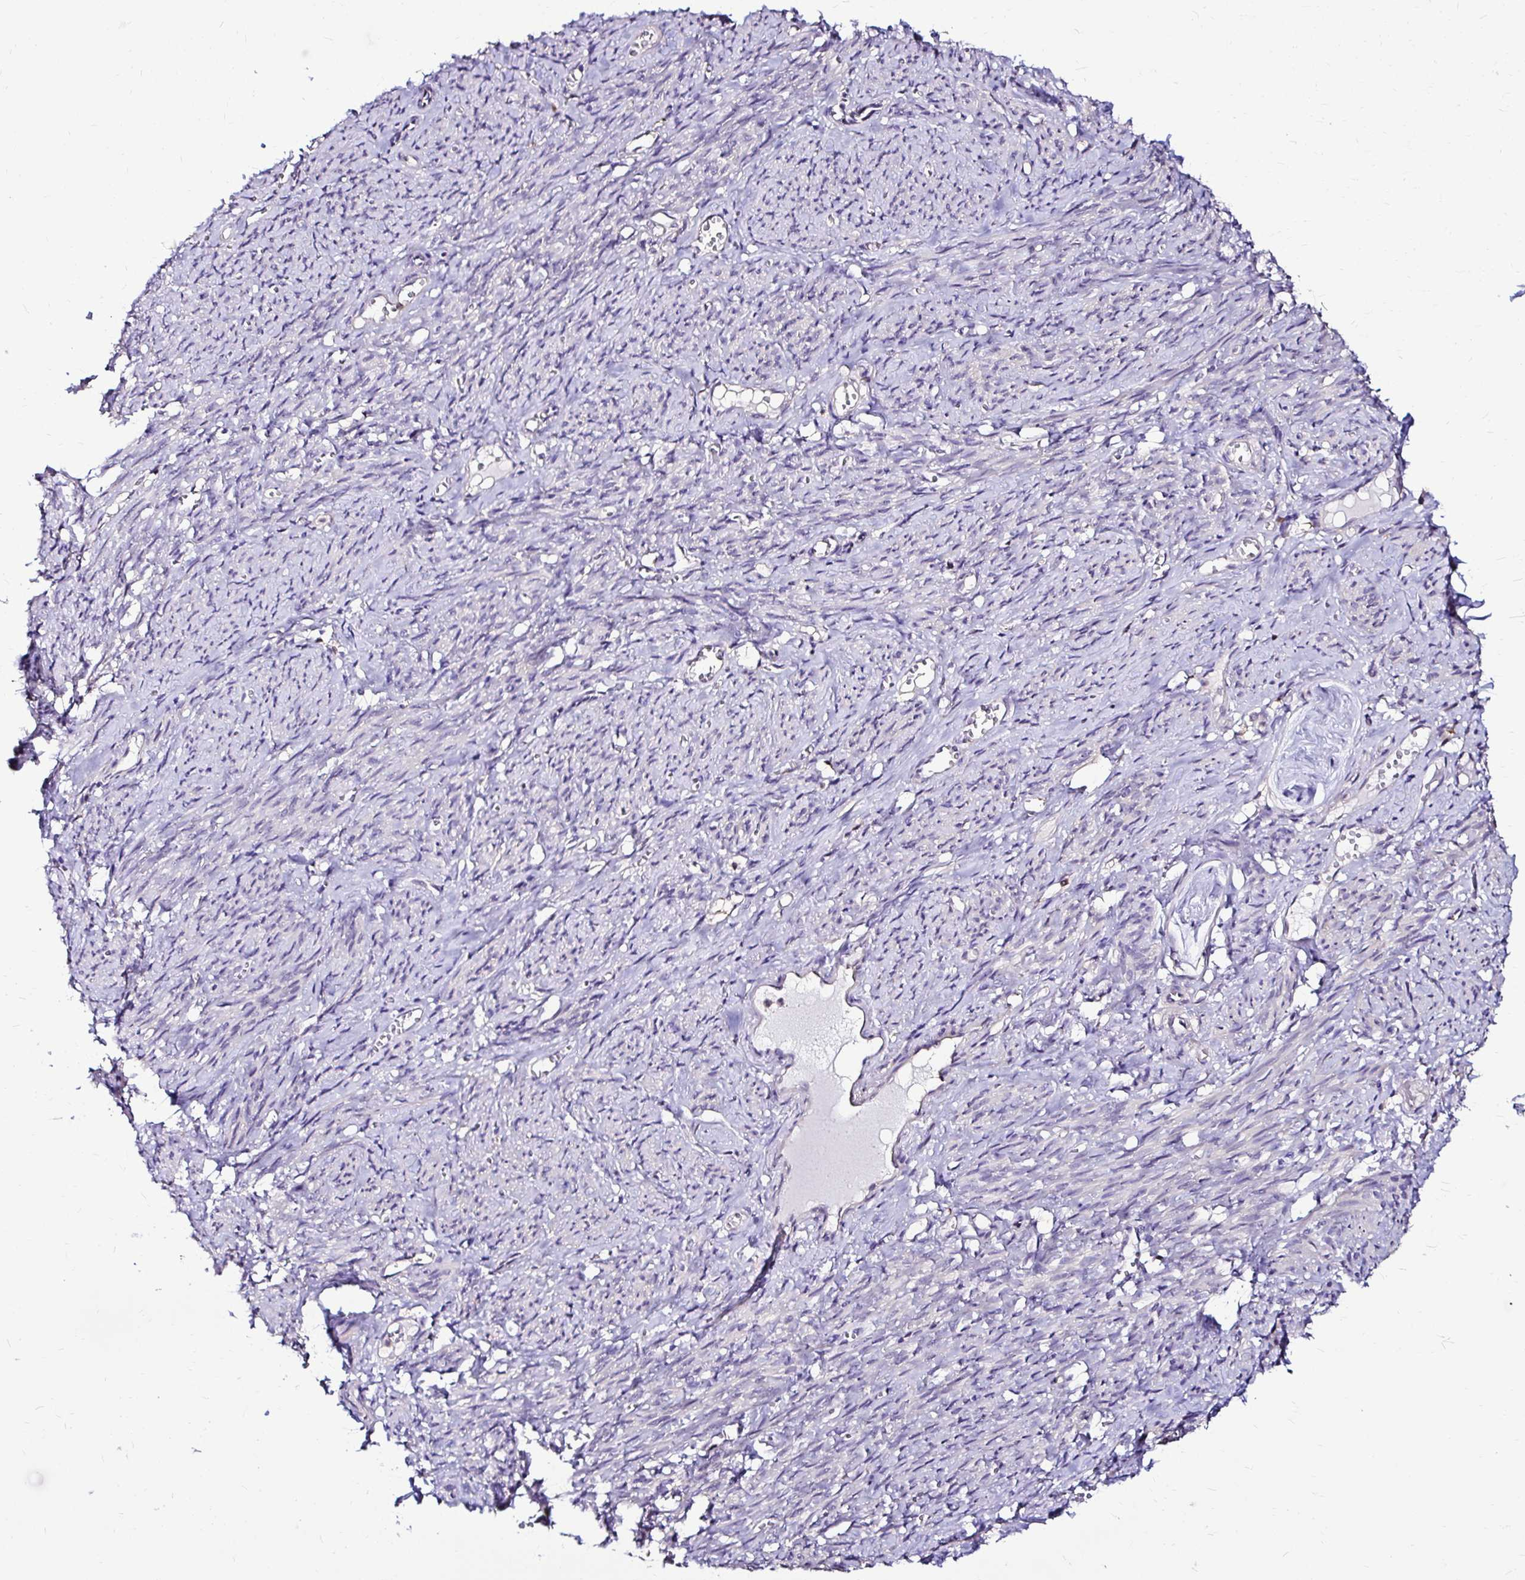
{"staining": {"intensity": "negative", "quantity": "none", "location": "none"}, "tissue": "smooth muscle", "cell_type": "Smooth muscle cells", "image_type": "normal", "snomed": [{"axis": "morphology", "description": "Normal tissue, NOS"}, {"axis": "topography", "description": "Smooth muscle"}], "caption": "The image demonstrates no staining of smooth muscle cells in normal smooth muscle. Brightfield microscopy of immunohistochemistry stained with DAB (brown) and hematoxylin (blue), captured at high magnification.", "gene": "IDH1", "patient": {"sex": "female", "age": 65}}